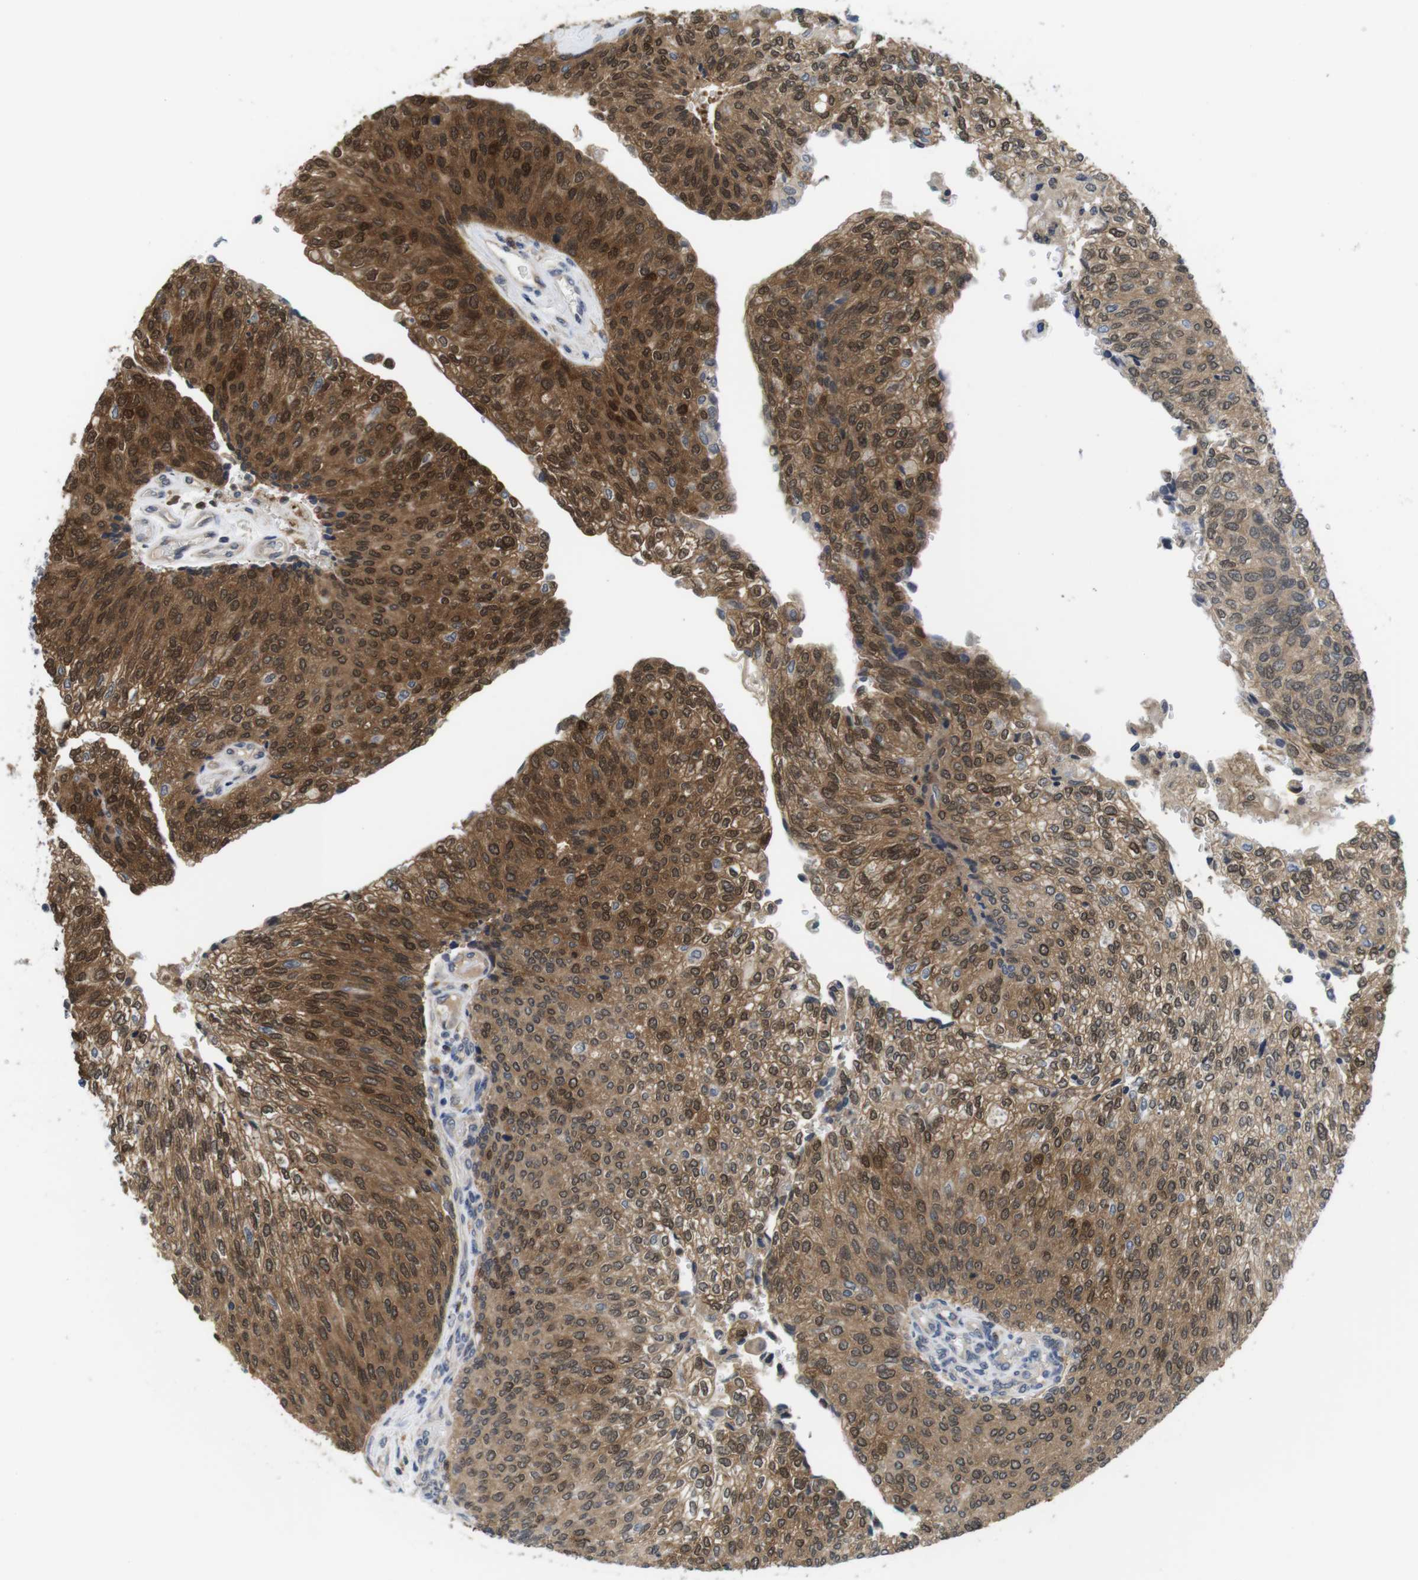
{"staining": {"intensity": "moderate", "quantity": "25%-75%", "location": "cytoplasmic/membranous,nuclear"}, "tissue": "urothelial cancer", "cell_type": "Tumor cells", "image_type": "cancer", "snomed": [{"axis": "morphology", "description": "Urothelial carcinoma, Low grade"}, {"axis": "topography", "description": "Urinary bladder"}], "caption": "High-magnification brightfield microscopy of urothelial cancer stained with DAB (brown) and counterstained with hematoxylin (blue). tumor cells exhibit moderate cytoplasmic/membranous and nuclear expression is seen in approximately25%-75% of cells. The protein of interest is shown in brown color, while the nuclei are stained blue.", "gene": "FADD", "patient": {"sex": "female", "age": 79}}